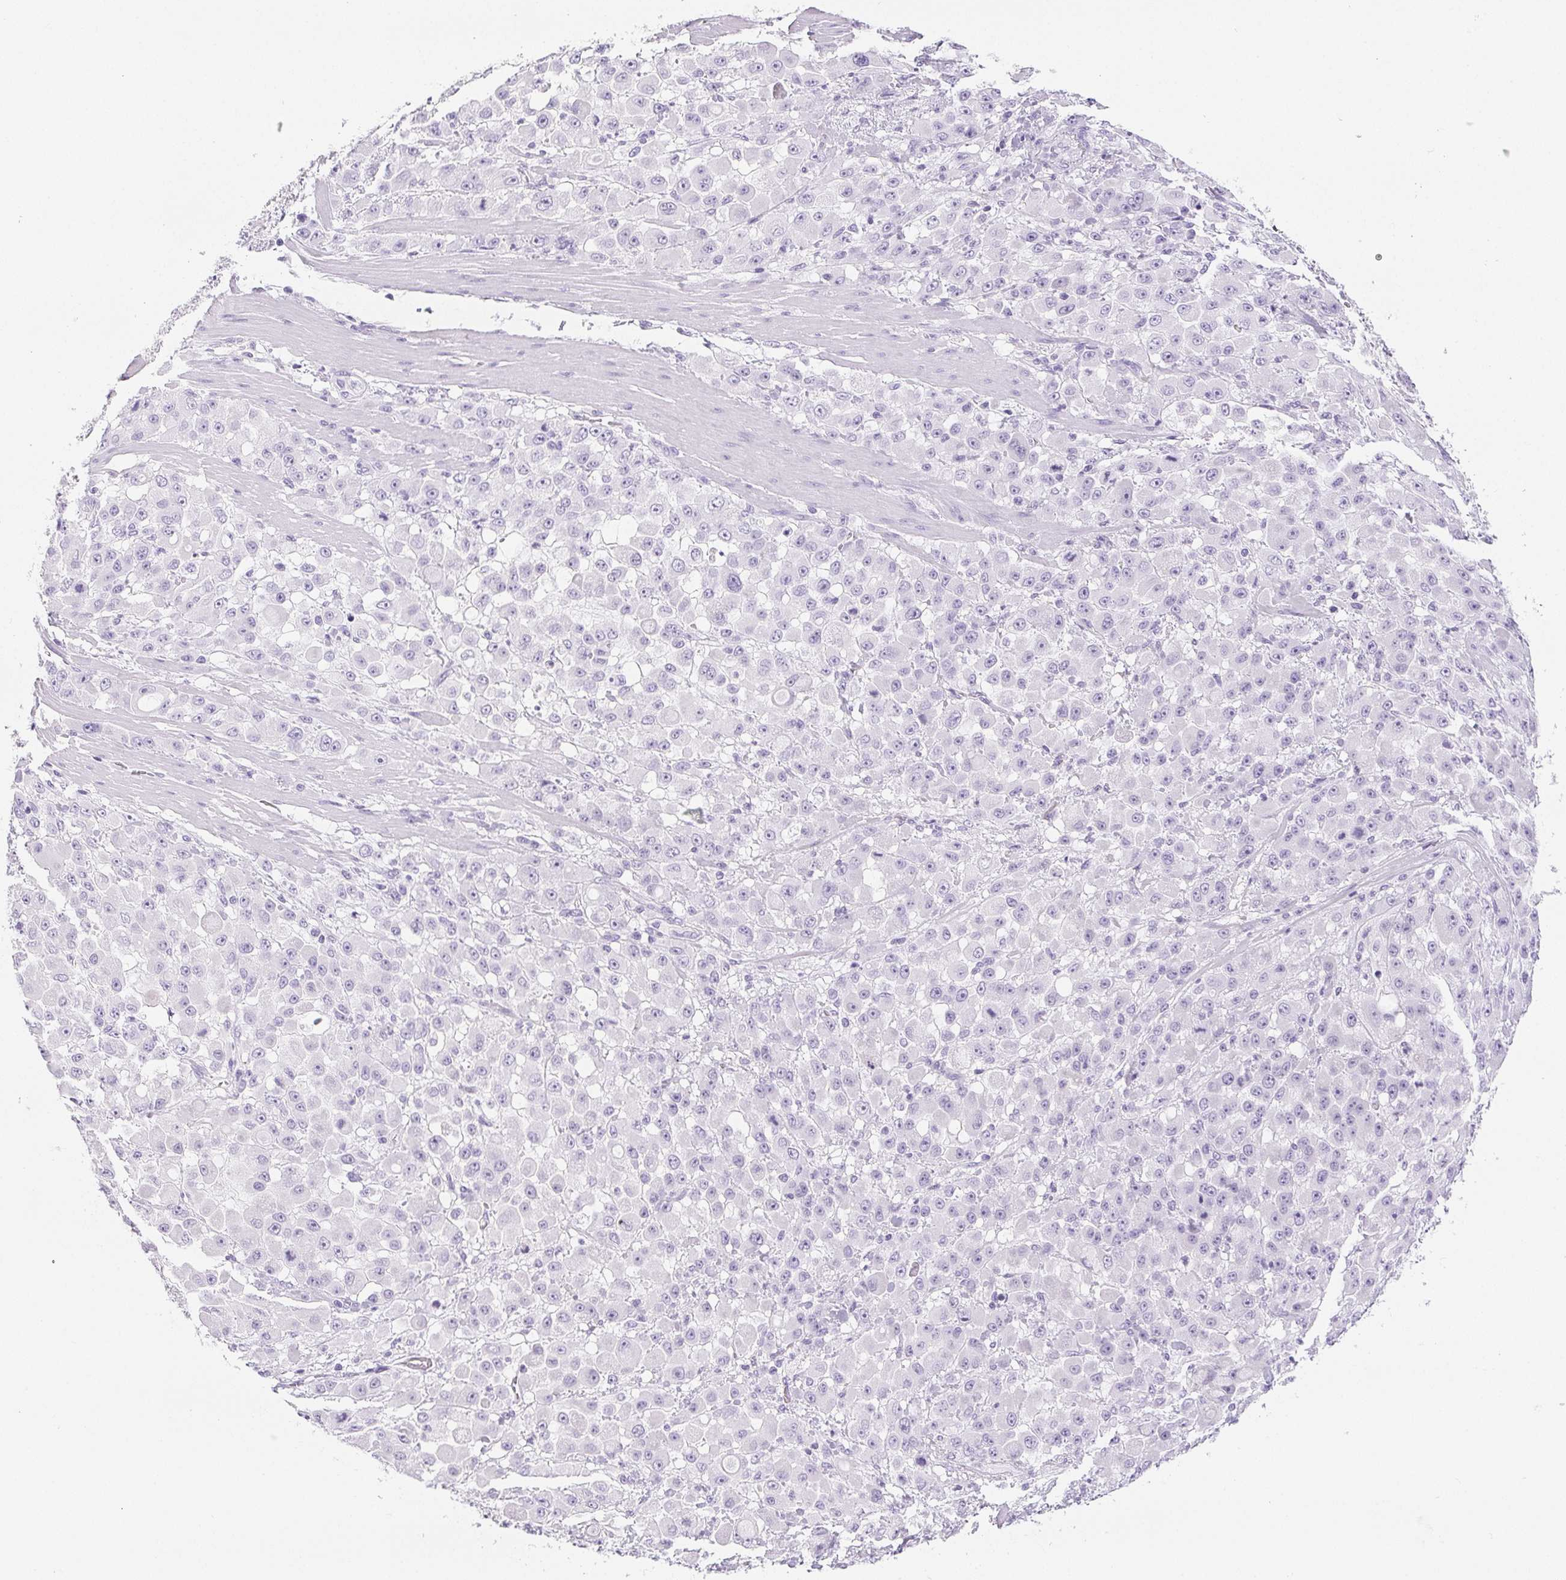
{"staining": {"intensity": "negative", "quantity": "none", "location": "none"}, "tissue": "stomach cancer", "cell_type": "Tumor cells", "image_type": "cancer", "snomed": [{"axis": "morphology", "description": "Adenocarcinoma, NOS"}, {"axis": "topography", "description": "Stomach"}], "caption": "The immunohistochemistry histopathology image has no significant expression in tumor cells of adenocarcinoma (stomach) tissue. (DAB (3,3'-diaminobenzidine) immunohistochemistry visualized using brightfield microscopy, high magnification).", "gene": "BEND2", "patient": {"sex": "female", "age": 76}}